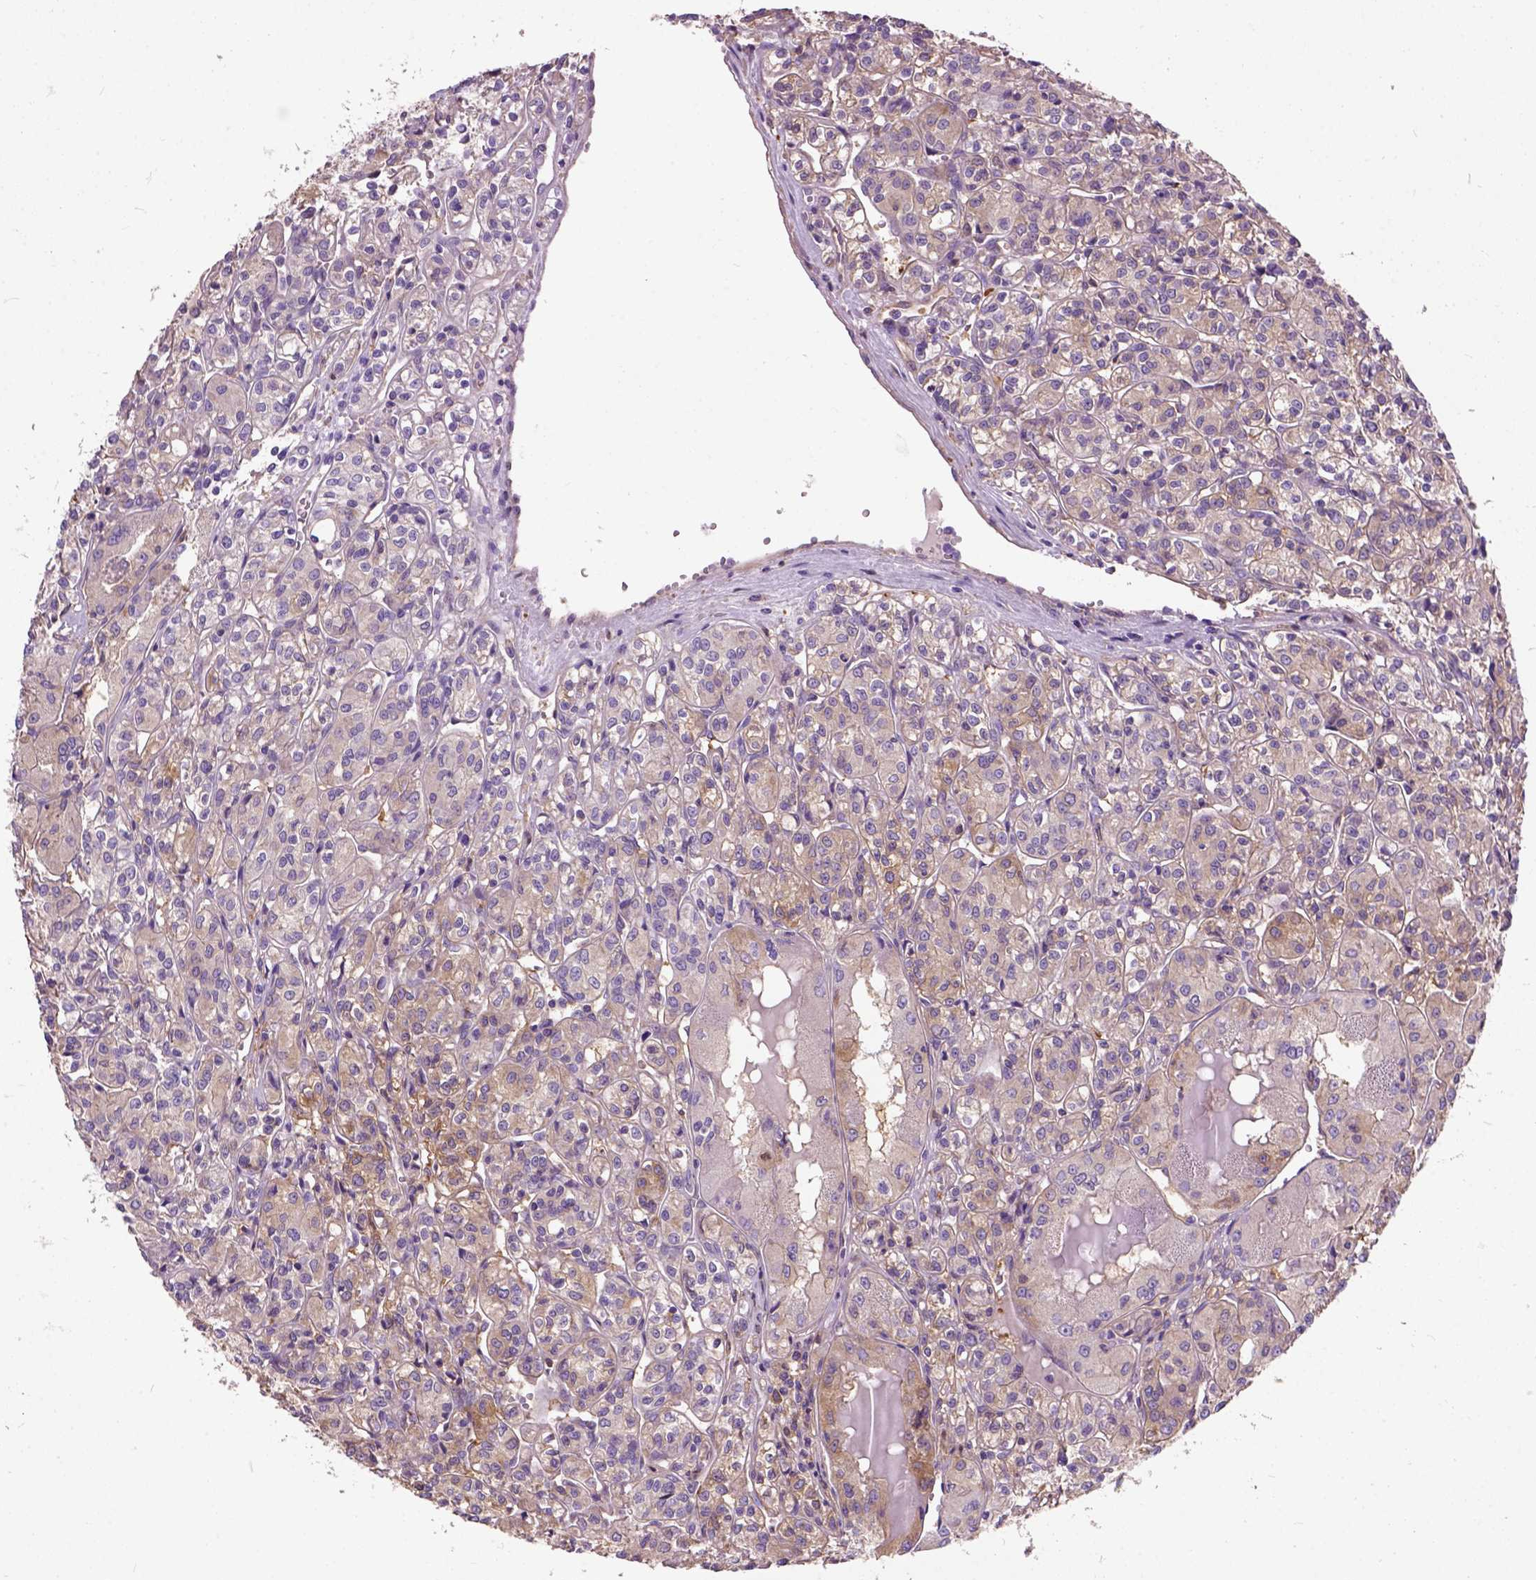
{"staining": {"intensity": "weak", "quantity": ">75%", "location": "cytoplasmic/membranous"}, "tissue": "renal cancer", "cell_type": "Tumor cells", "image_type": "cancer", "snomed": [{"axis": "morphology", "description": "Adenocarcinoma, NOS"}, {"axis": "topography", "description": "Kidney"}], "caption": "Renal cancer tissue exhibits weak cytoplasmic/membranous staining in about >75% of tumor cells", "gene": "SEMA4F", "patient": {"sex": "male", "age": 36}}